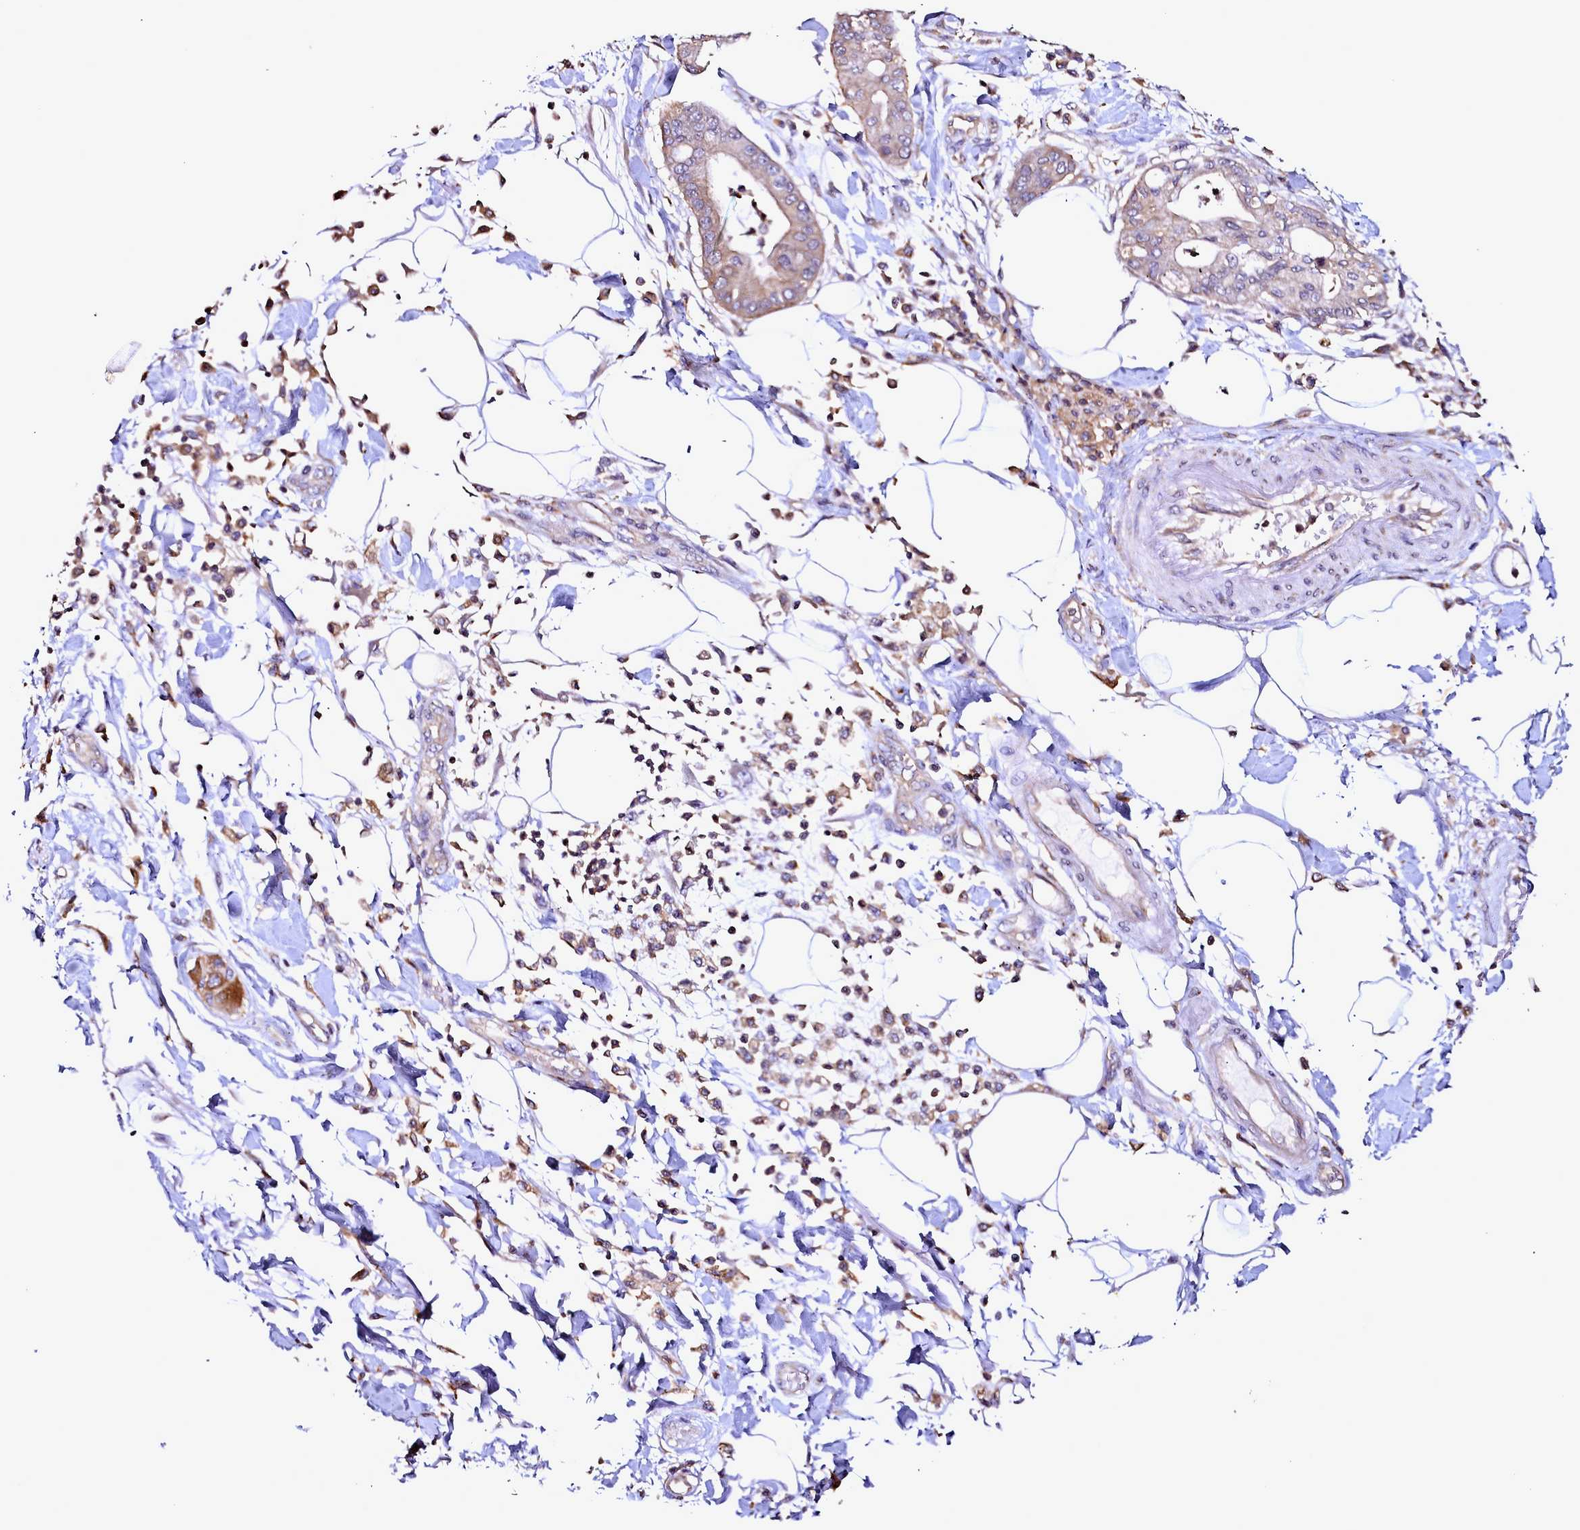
{"staining": {"intensity": "weak", "quantity": "25%-75%", "location": "cytoplasmic/membranous"}, "tissue": "pancreatic cancer", "cell_type": "Tumor cells", "image_type": "cancer", "snomed": [{"axis": "morphology", "description": "Adenocarcinoma, NOS"}, {"axis": "morphology", "description": "Adenocarcinoma, metastatic, NOS"}, {"axis": "topography", "description": "Lymph node"}, {"axis": "topography", "description": "Pancreas"}, {"axis": "topography", "description": "Duodenum"}], "caption": "An image showing weak cytoplasmic/membranous positivity in about 25%-75% of tumor cells in pancreatic metastatic adenocarcinoma, as visualized by brown immunohistochemical staining.", "gene": "NCKAP1L", "patient": {"sex": "female", "age": 64}}